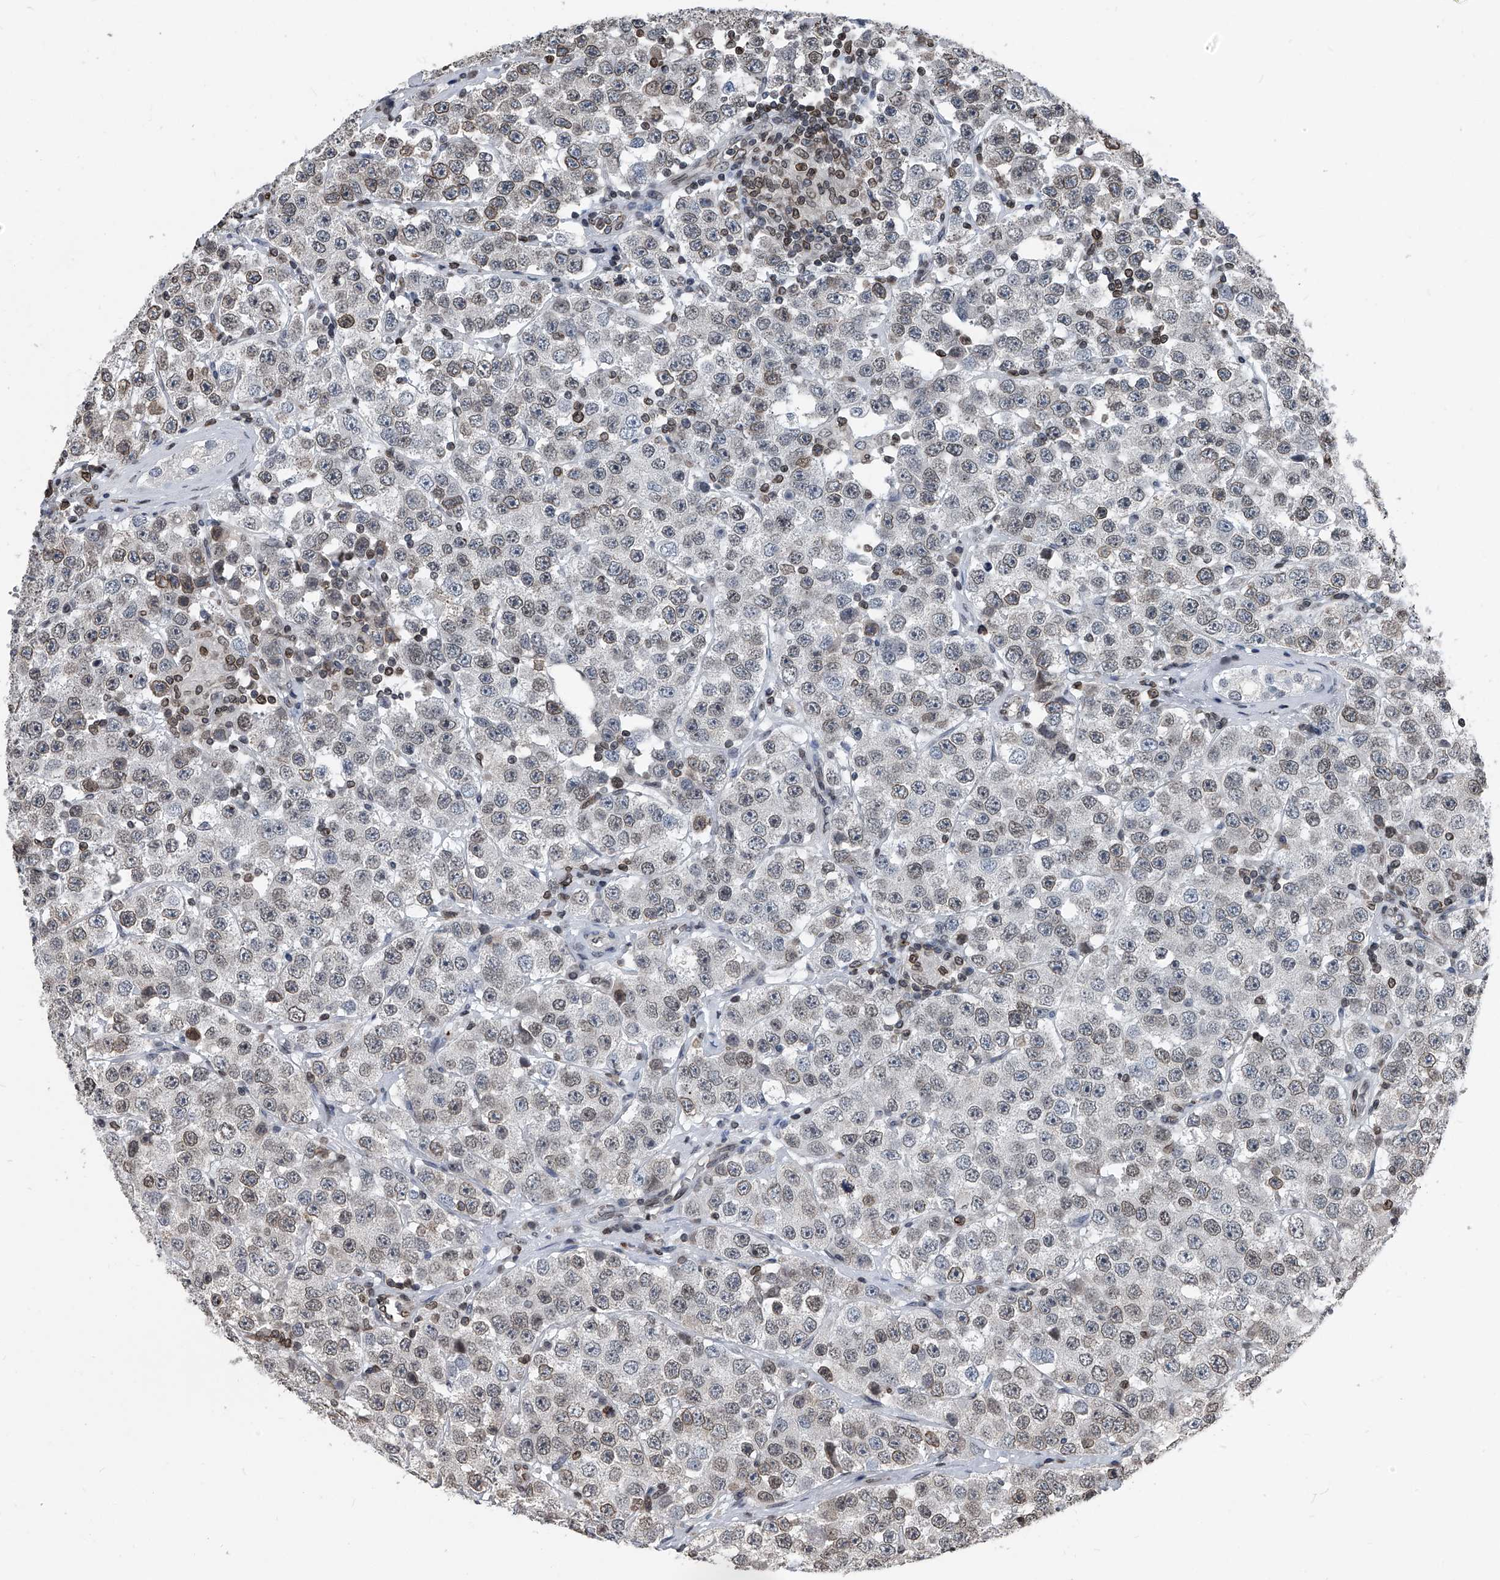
{"staining": {"intensity": "weak", "quantity": "<25%", "location": "nuclear"}, "tissue": "testis cancer", "cell_type": "Tumor cells", "image_type": "cancer", "snomed": [{"axis": "morphology", "description": "Seminoma, NOS"}, {"axis": "topography", "description": "Testis"}], "caption": "A histopathology image of human testis cancer is negative for staining in tumor cells.", "gene": "PHF20", "patient": {"sex": "male", "age": 28}}